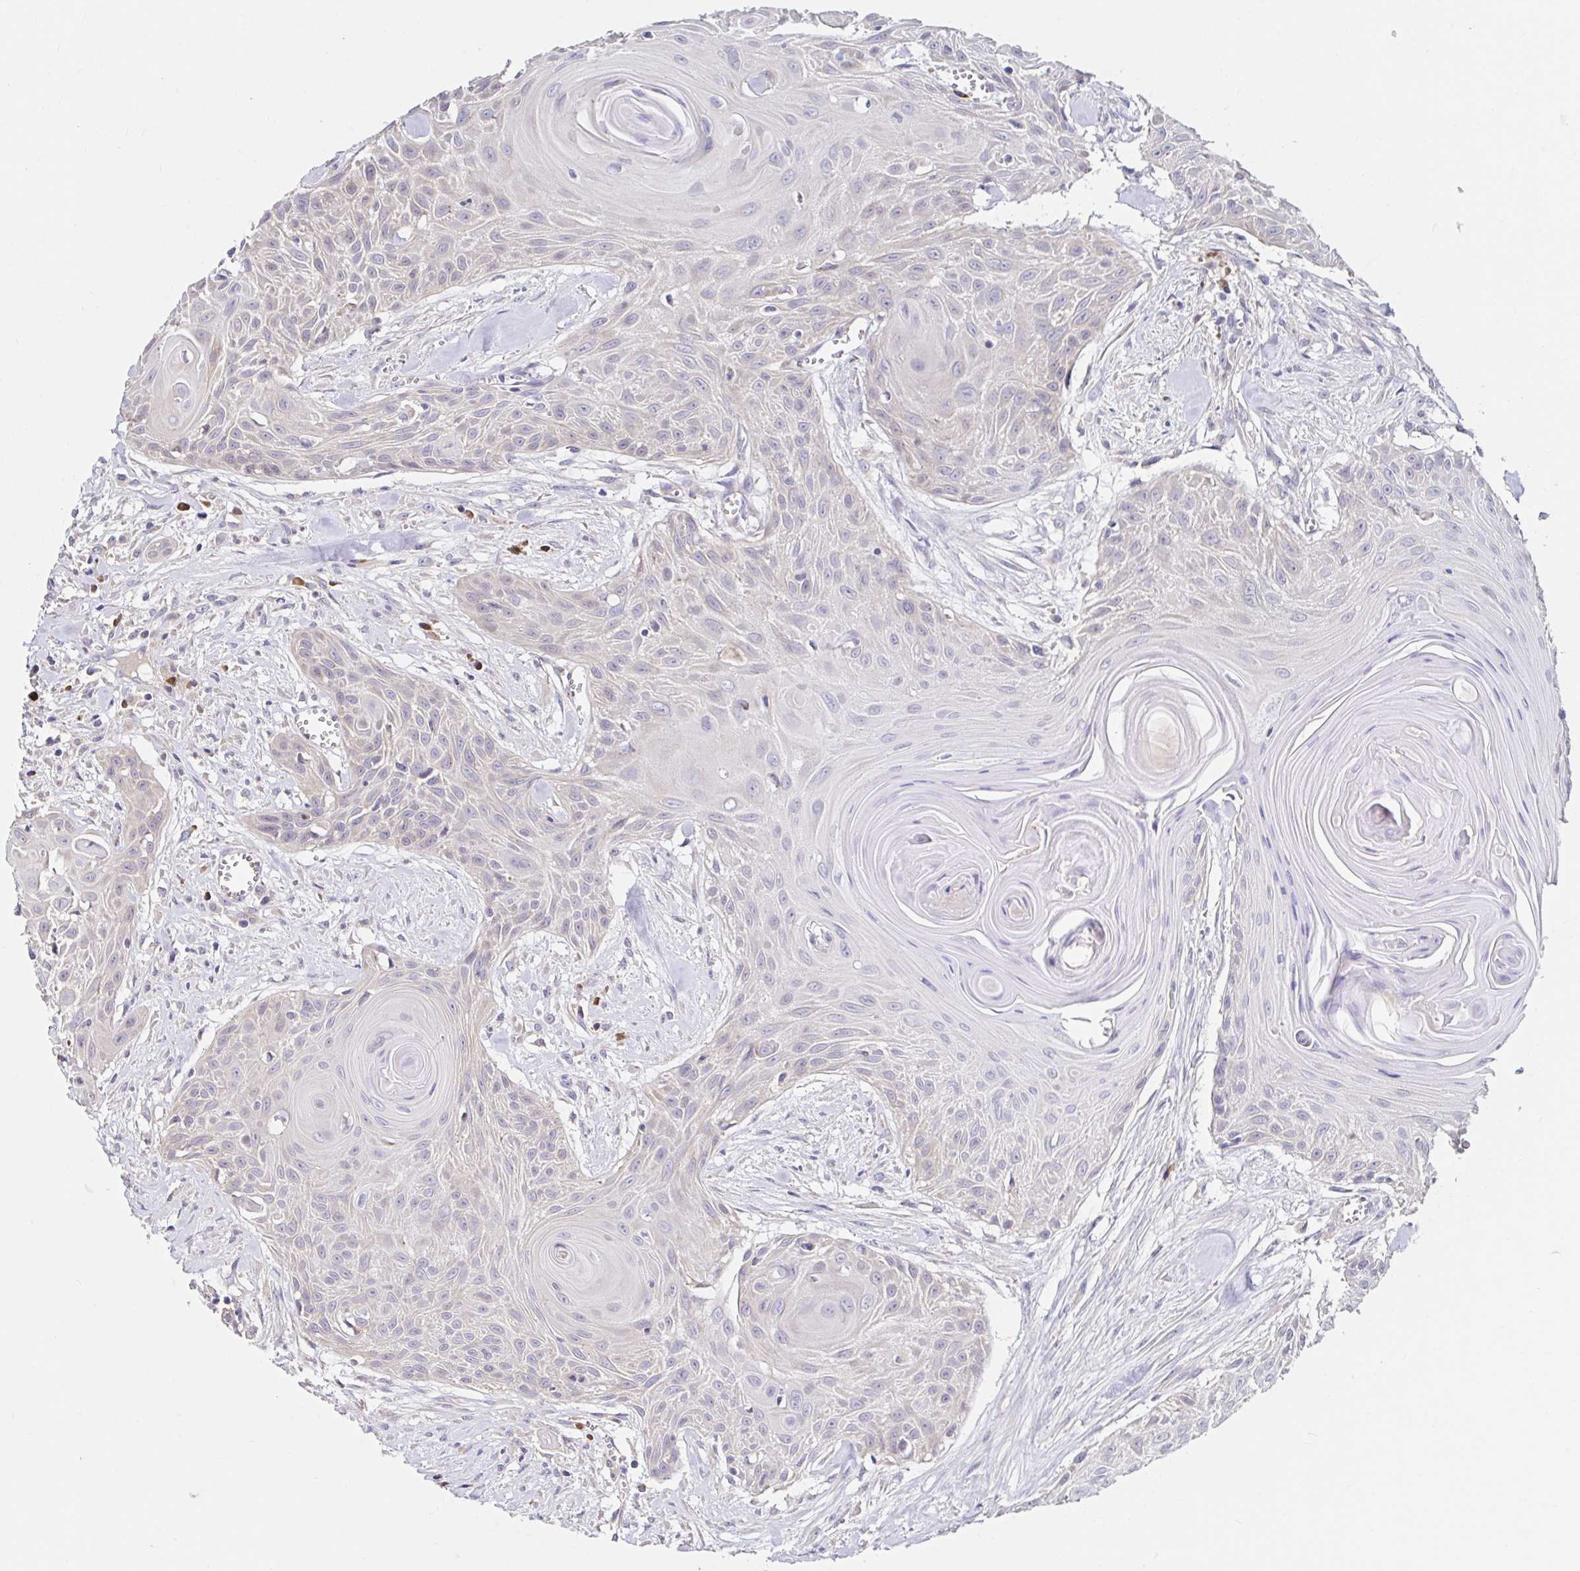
{"staining": {"intensity": "negative", "quantity": "none", "location": "none"}, "tissue": "head and neck cancer", "cell_type": "Tumor cells", "image_type": "cancer", "snomed": [{"axis": "morphology", "description": "Squamous cell carcinoma, NOS"}, {"axis": "topography", "description": "Lymph node"}, {"axis": "topography", "description": "Salivary gland"}, {"axis": "topography", "description": "Head-Neck"}], "caption": "IHC image of human head and neck cancer (squamous cell carcinoma) stained for a protein (brown), which exhibits no staining in tumor cells.", "gene": "VSIG2", "patient": {"sex": "female", "age": 74}}